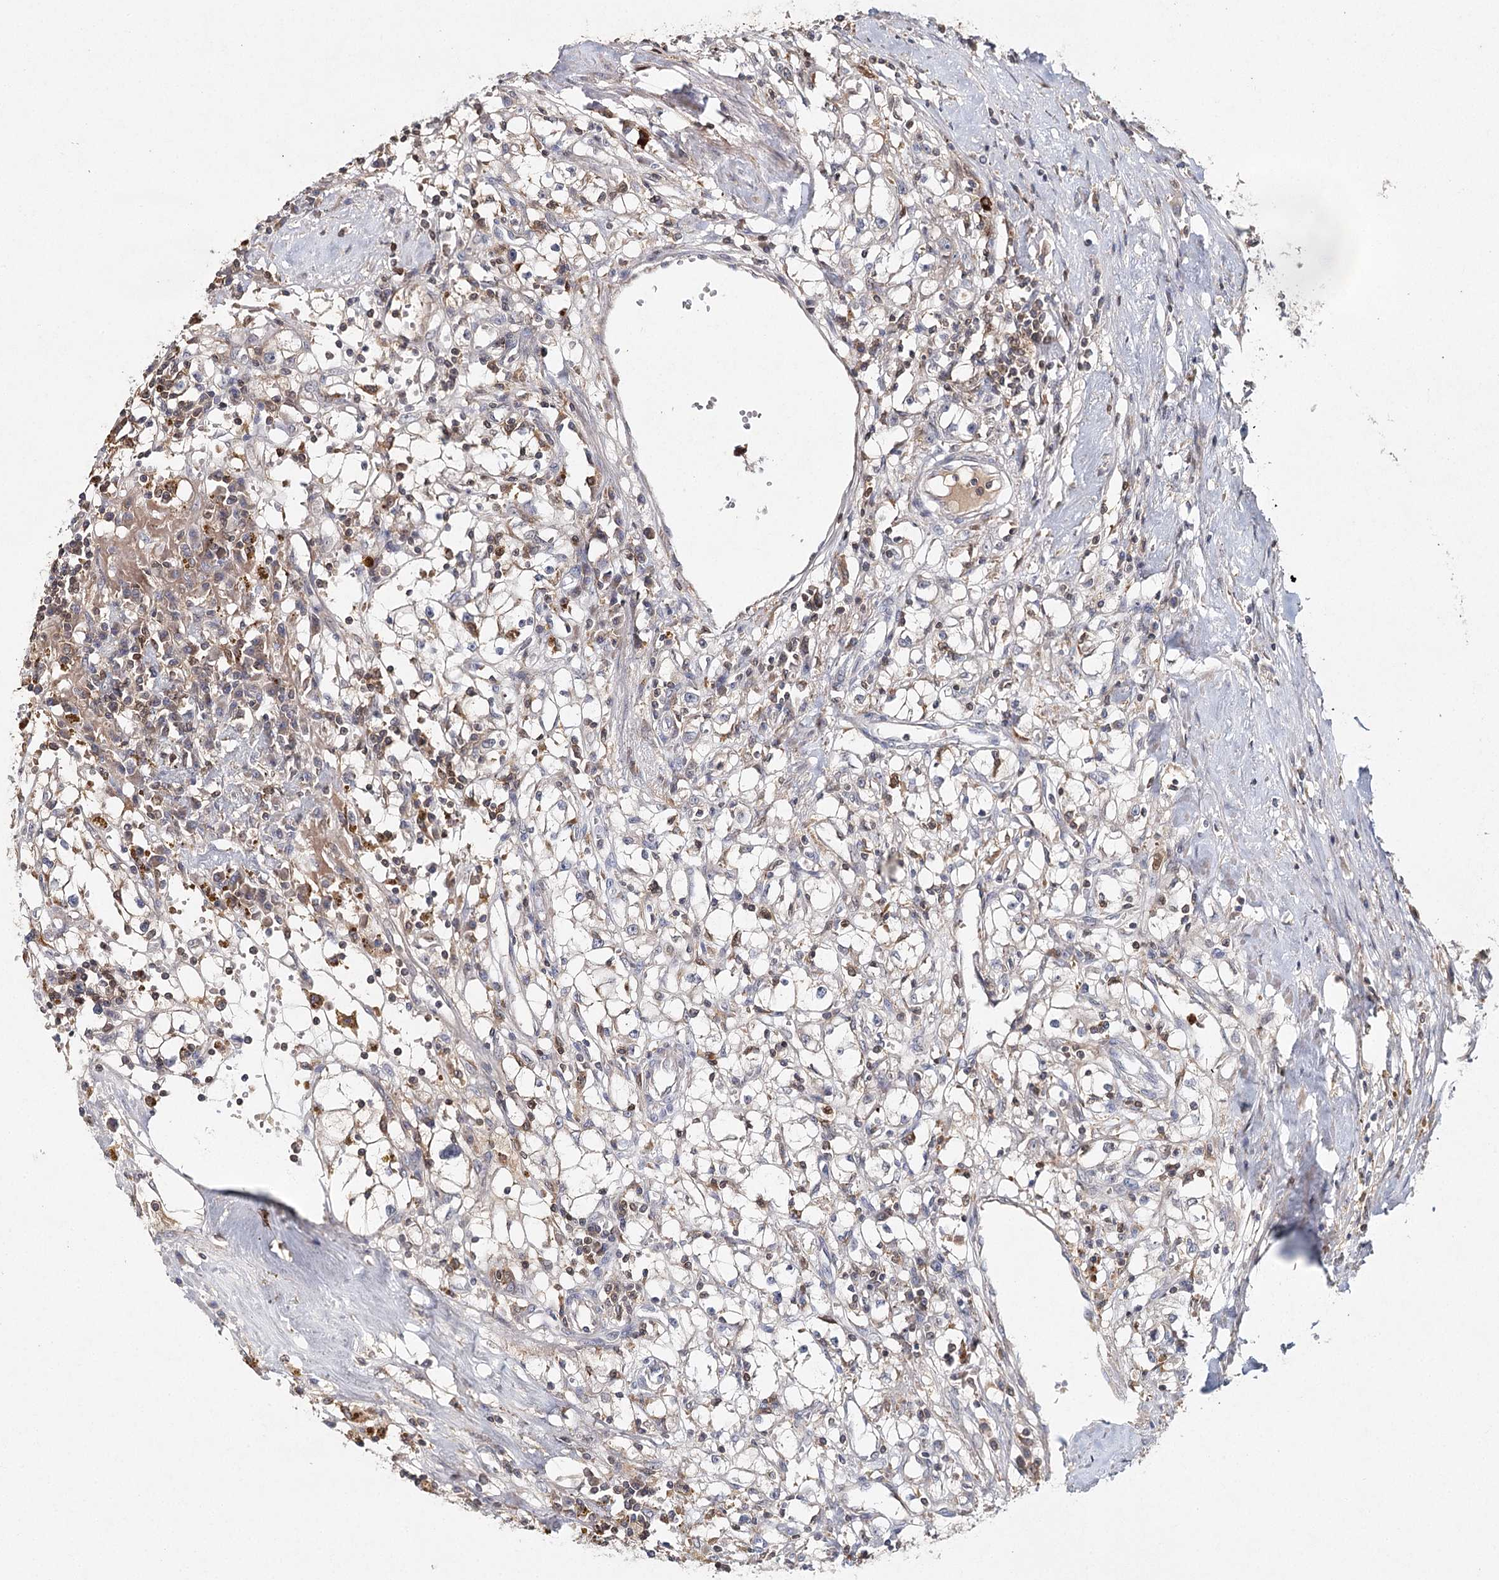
{"staining": {"intensity": "negative", "quantity": "none", "location": "none"}, "tissue": "renal cancer", "cell_type": "Tumor cells", "image_type": "cancer", "snomed": [{"axis": "morphology", "description": "Adenocarcinoma, NOS"}, {"axis": "topography", "description": "Kidney"}], "caption": "Protein analysis of renal cancer (adenocarcinoma) reveals no significant staining in tumor cells.", "gene": "SLC41A2", "patient": {"sex": "male", "age": 56}}